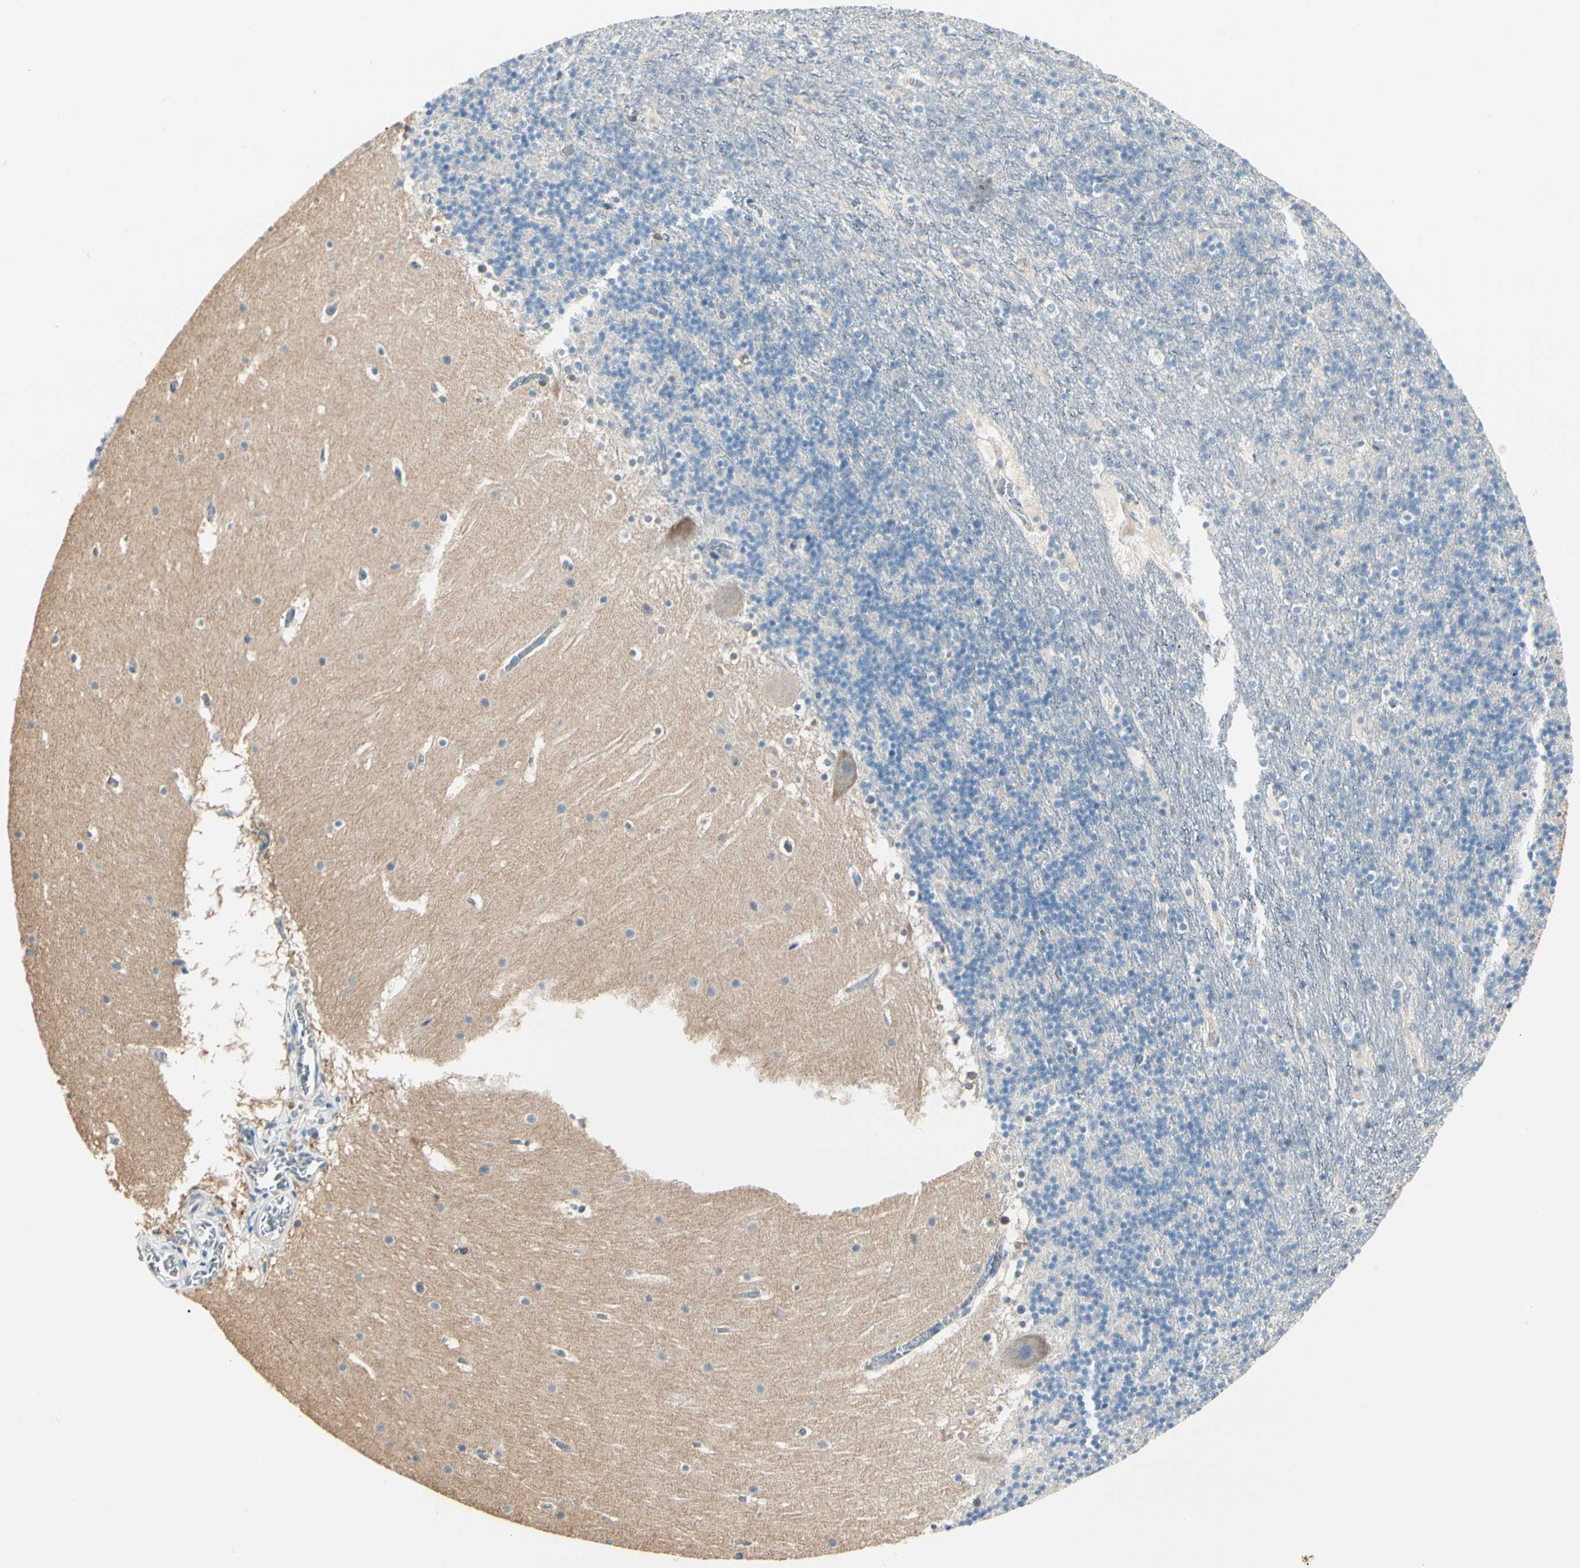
{"staining": {"intensity": "negative", "quantity": "none", "location": "none"}, "tissue": "cerebellum", "cell_type": "Cells in granular layer", "image_type": "normal", "snomed": [{"axis": "morphology", "description": "Normal tissue, NOS"}, {"axis": "topography", "description": "Cerebellum"}], "caption": "An IHC image of benign cerebellum is shown. There is no staining in cells in granular layer of cerebellum. (Immunohistochemistry (ihc), brightfield microscopy, high magnification).", "gene": "DUSP12", "patient": {"sex": "male", "age": 45}}